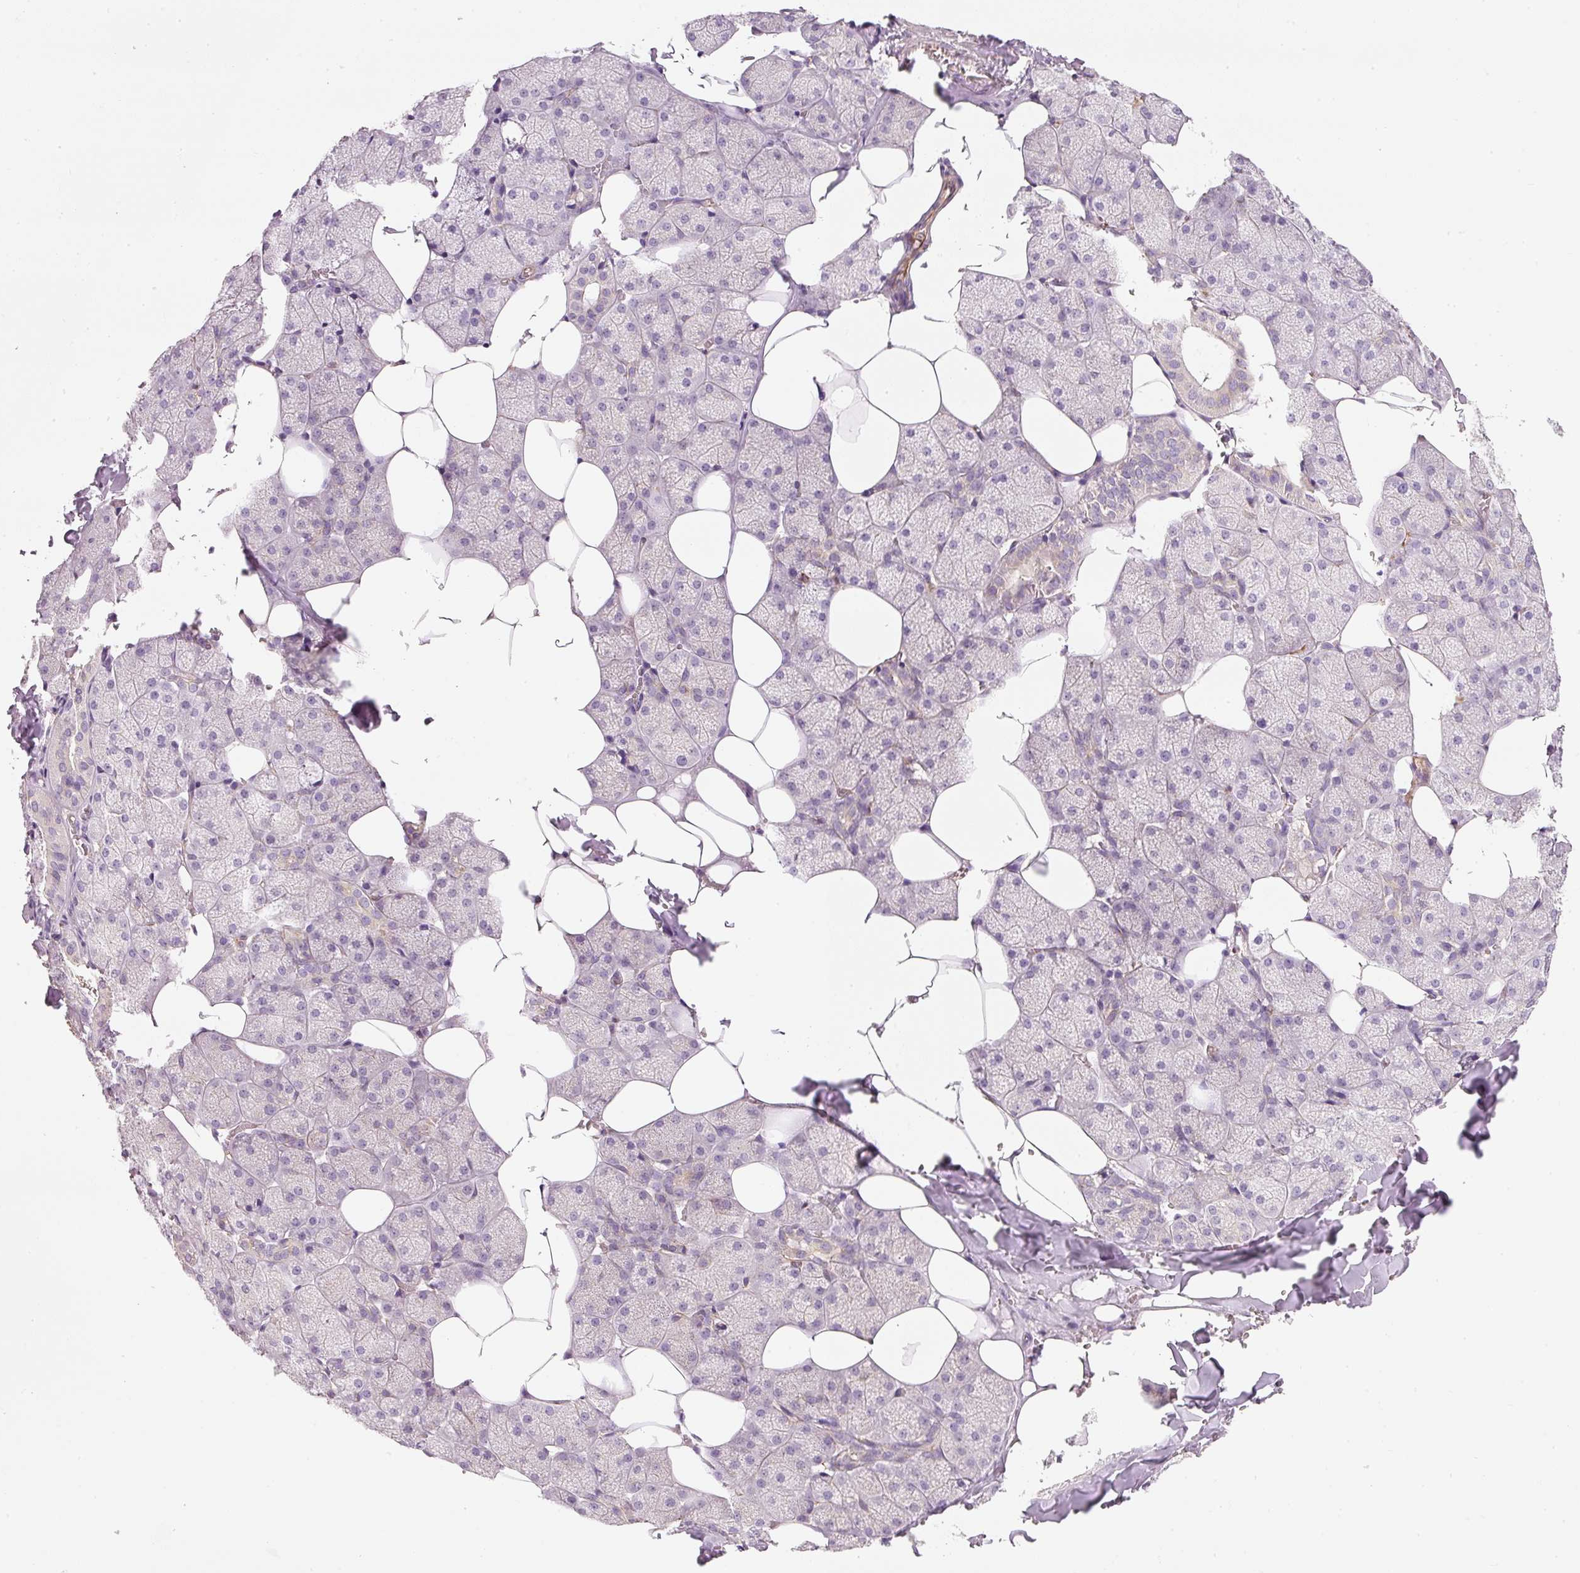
{"staining": {"intensity": "weak", "quantity": "<25%", "location": "cytoplasmic/membranous"}, "tissue": "salivary gland", "cell_type": "Glandular cells", "image_type": "normal", "snomed": [{"axis": "morphology", "description": "Normal tissue, NOS"}, {"axis": "topography", "description": "Salivary gland"}, {"axis": "topography", "description": "Peripheral nerve tissue"}], "caption": "Glandular cells show no significant protein positivity in unremarkable salivary gland.", "gene": "RNF167", "patient": {"sex": "male", "age": 38}}